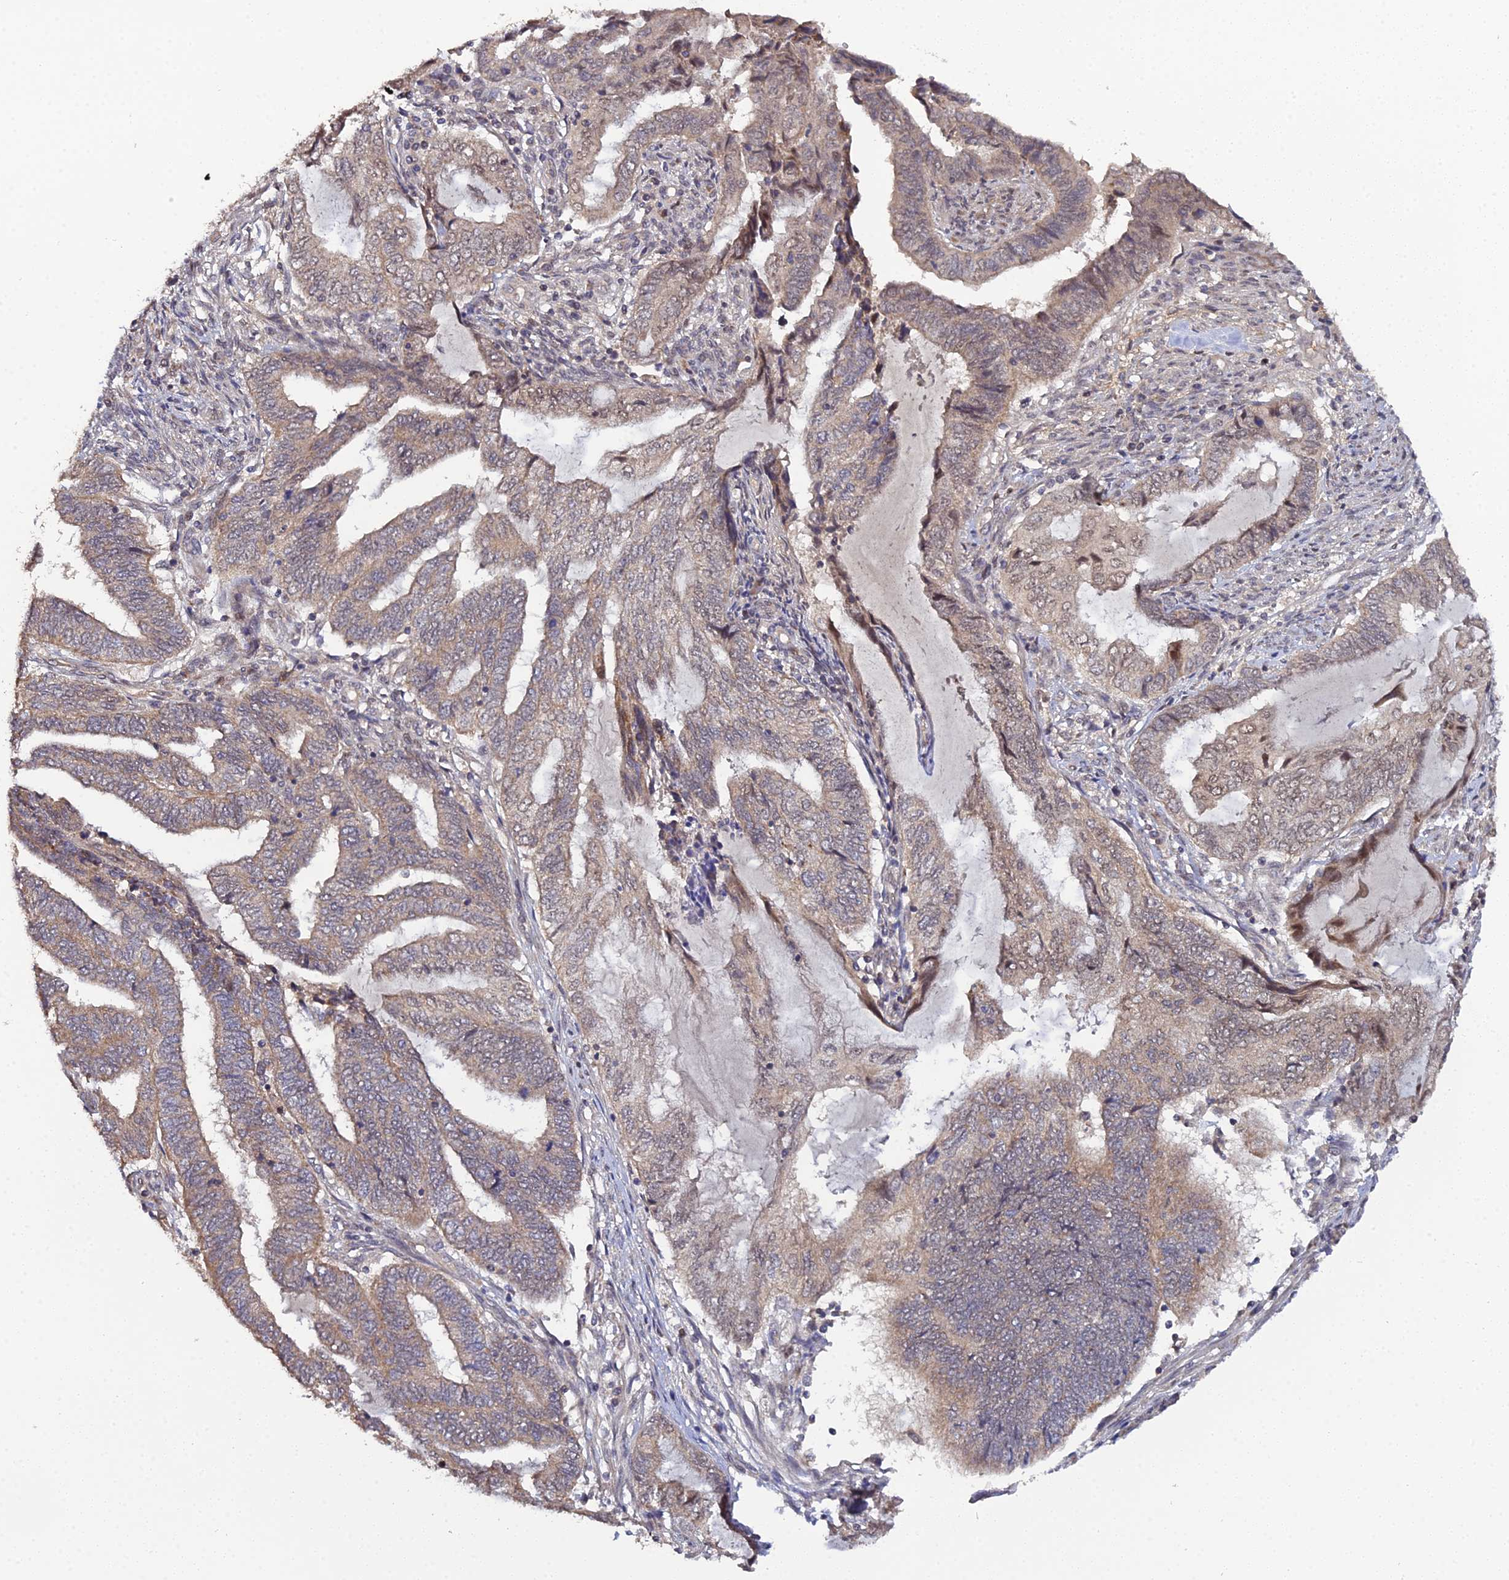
{"staining": {"intensity": "weak", "quantity": ">75%", "location": "cytoplasmic/membranous"}, "tissue": "endometrial cancer", "cell_type": "Tumor cells", "image_type": "cancer", "snomed": [{"axis": "morphology", "description": "Adenocarcinoma, NOS"}, {"axis": "topography", "description": "Uterus"}, {"axis": "topography", "description": "Endometrium"}], "caption": "This histopathology image reveals IHC staining of endometrial adenocarcinoma, with low weak cytoplasmic/membranous staining in about >75% of tumor cells.", "gene": "ERCC5", "patient": {"sex": "female", "age": 70}}